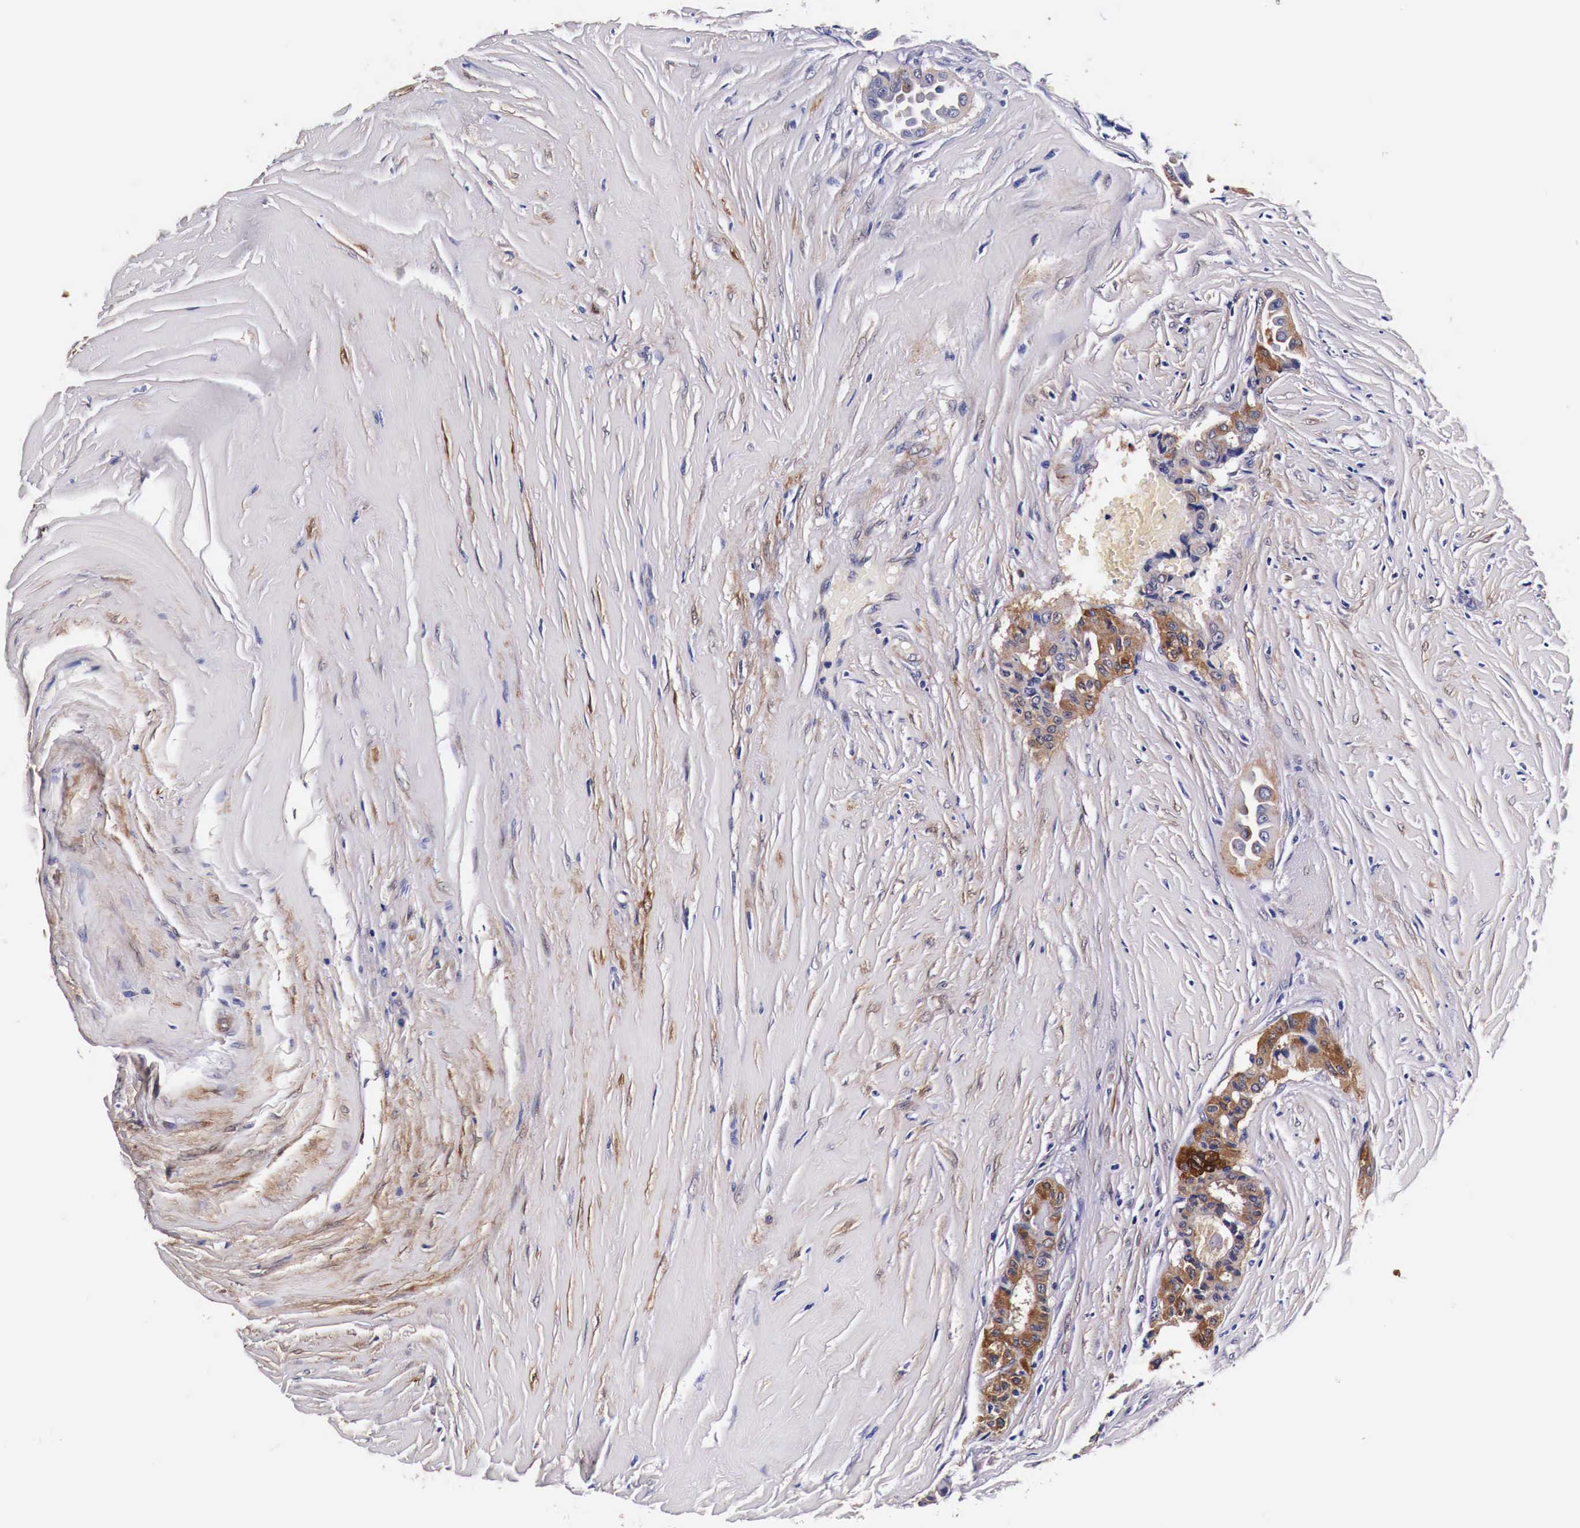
{"staining": {"intensity": "moderate", "quantity": "25%-75%", "location": "cytoplasmic/membranous"}, "tissue": "thyroid cancer", "cell_type": "Tumor cells", "image_type": "cancer", "snomed": [{"axis": "morphology", "description": "Papillary adenocarcinoma, NOS"}, {"axis": "topography", "description": "Thyroid gland"}], "caption": "This is a micrograph of IHC staining of thyroid cancer, which shows moderate positivity in the cytoplasmic/membranous of tumor cells.", "gene": "HSPB1", "patient": {"sex": "male", "age": 87}}